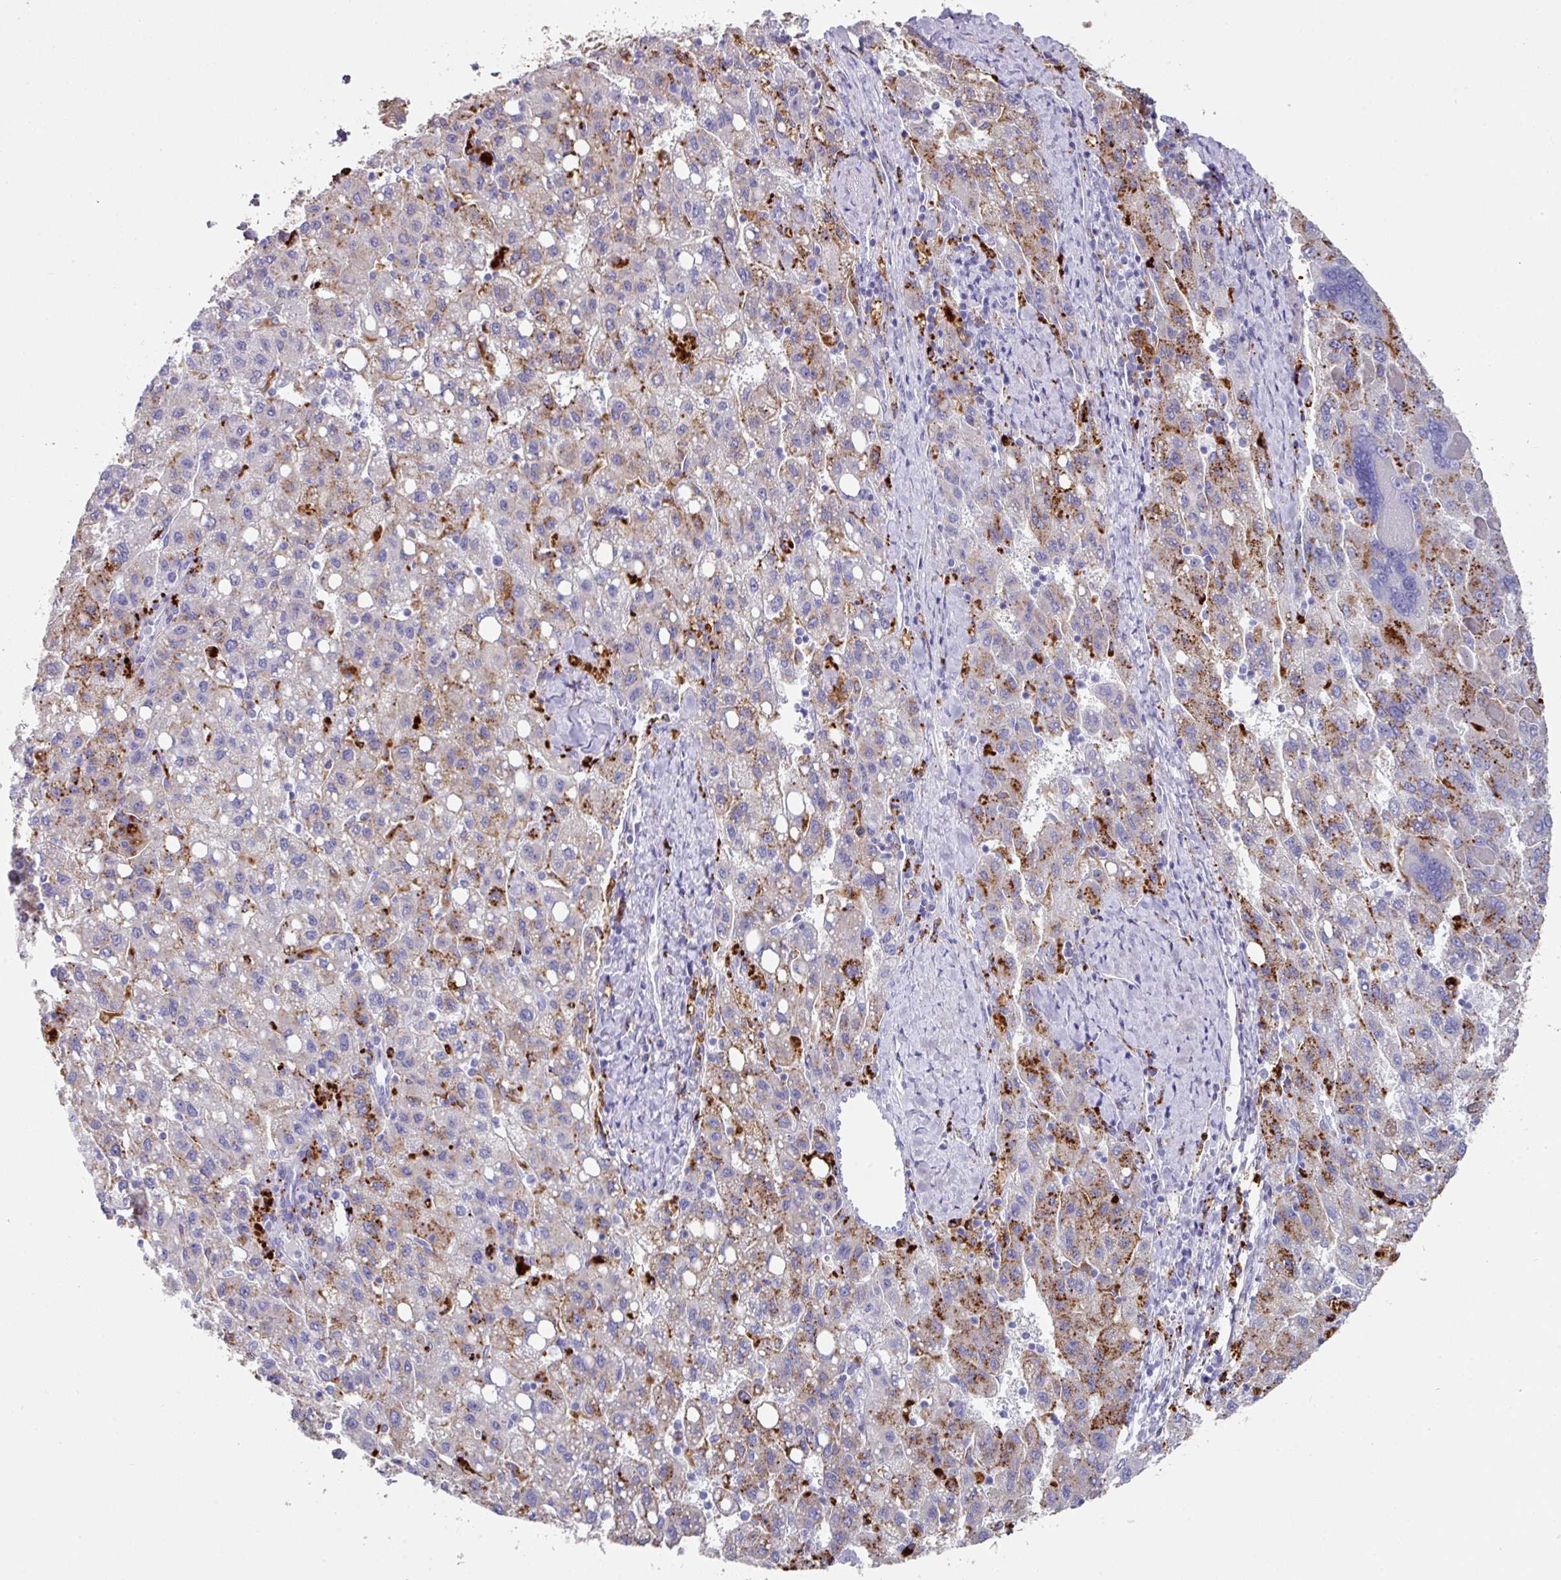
{"staining": {"intensity": "strong", "quantity": "25%-75%", "location": "cytoplasmic/membranous"}, "tissue": "liver cancer", "cell_type": "Tumor cells", "image_type": "cancer", "snomed": [{"axis": "morphology", "description": "Carcinoma, Hepatocellular, NOS"}, {"axis": "topography", "description": "Liver"}], "caption": "This photomicrograph exhibits IHC staining of human hepatocellular carcinoma (liver), with high strong cytoplasmic/membranous staining in about 25%-75% of tumor cells.", "gene": "CPVL", "patient": {"sex": "female", "age": 82}}